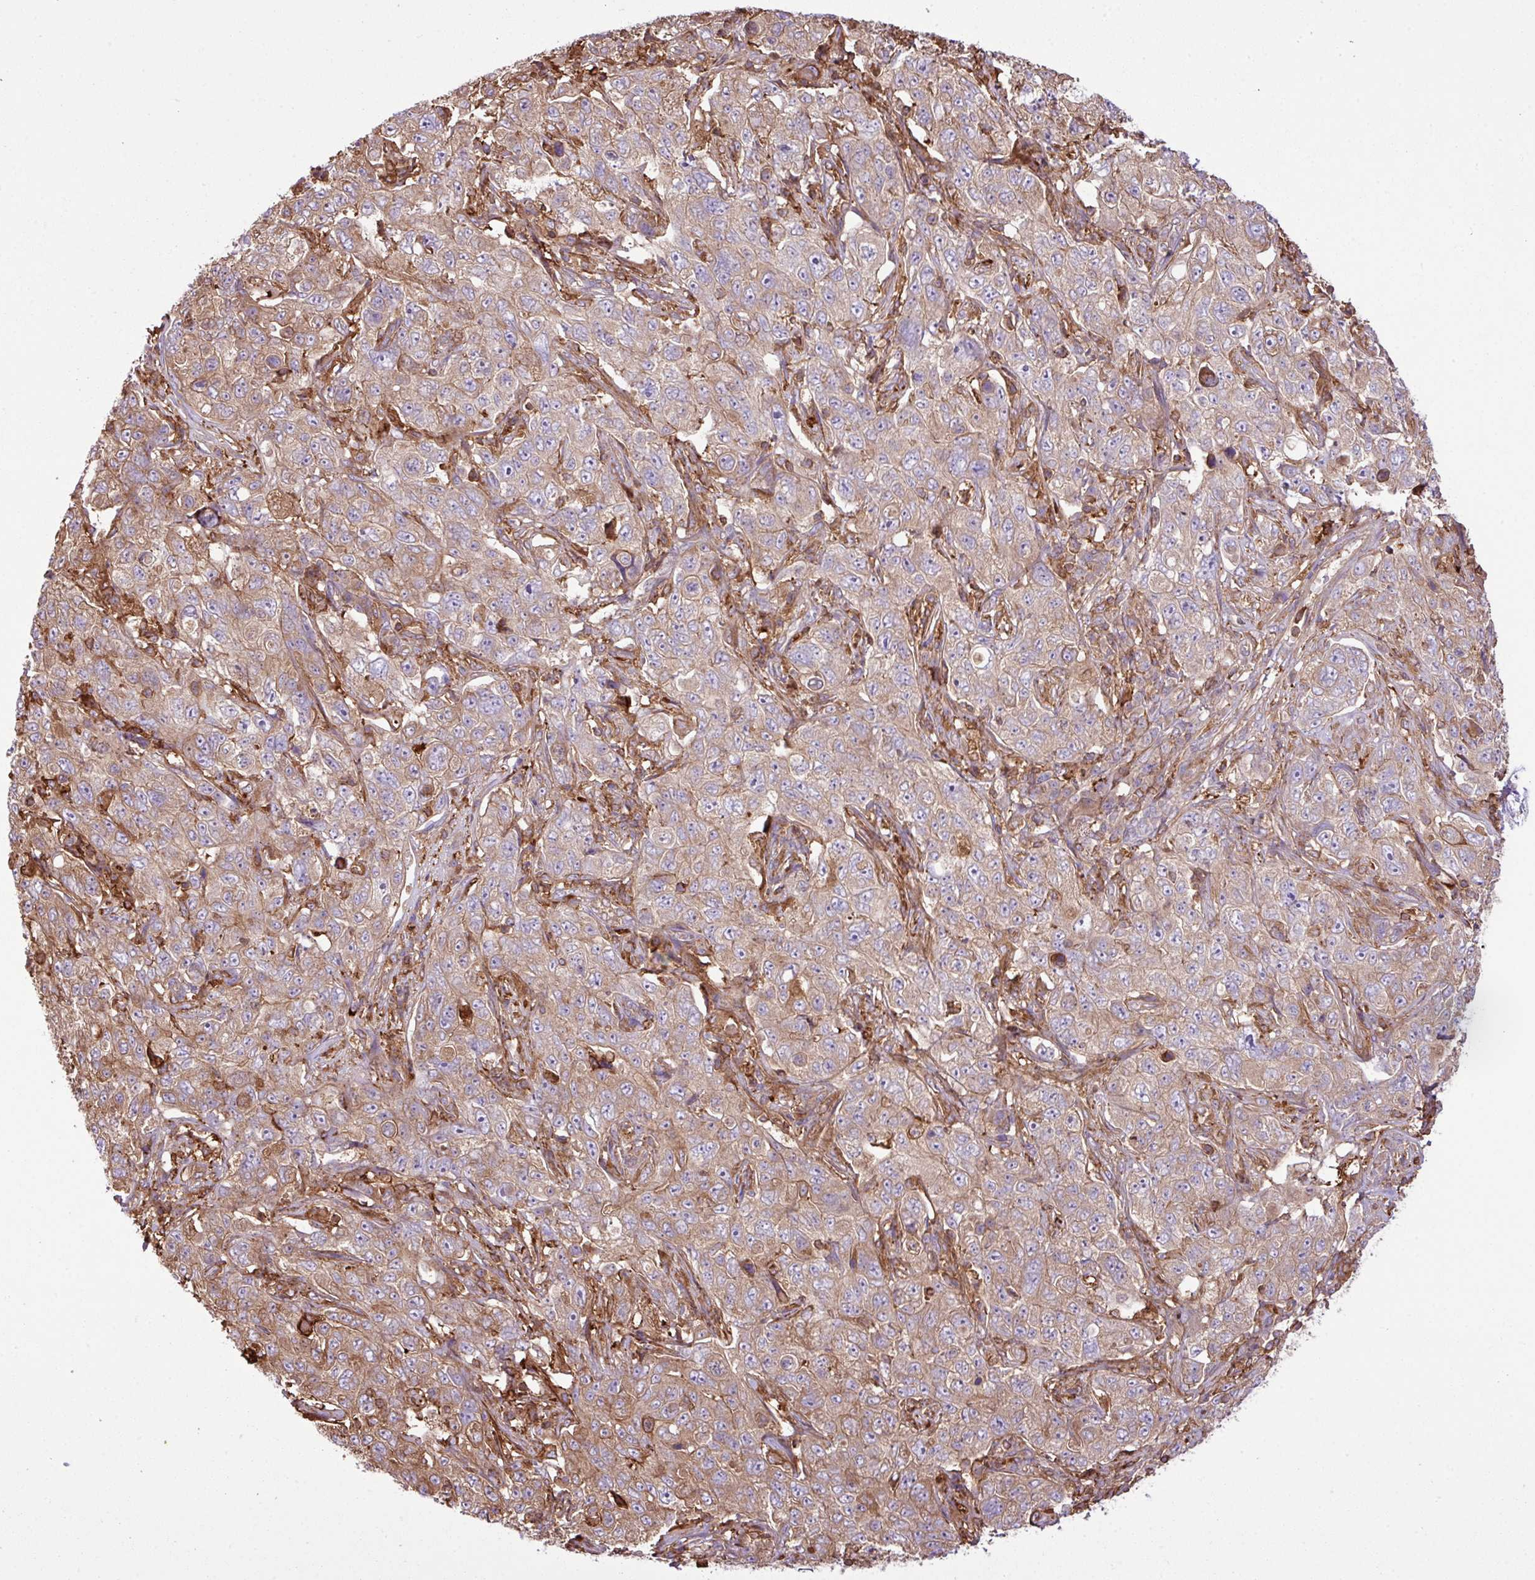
{"staining": {"intensity": "moderate", "quantity": ">75%", "location": "cytoplasmic/membranous"}, "tissue": "pancreatic cancer", "cell_type": "Tumor cells", "image_type": "cancer", "snomed": [{"axis": "morphology", "description": "Adenocarcinoma, NOS"}, {"axis": "topography", "description": "Pancreas"}], "caption": "Moderate cytoplasmic/membranous protein expression is present in approximately >75% of tumor cells in pancreatic cancer (adenocarcinoma). The staining was performed using DAB (3,3'-diaminobenzidine), with brown indicating positive protein expression. Nuclei are stained blue with hematoxylin.", "gene": "PGAP6", "patient": {"sex": "male", "age": 68}}